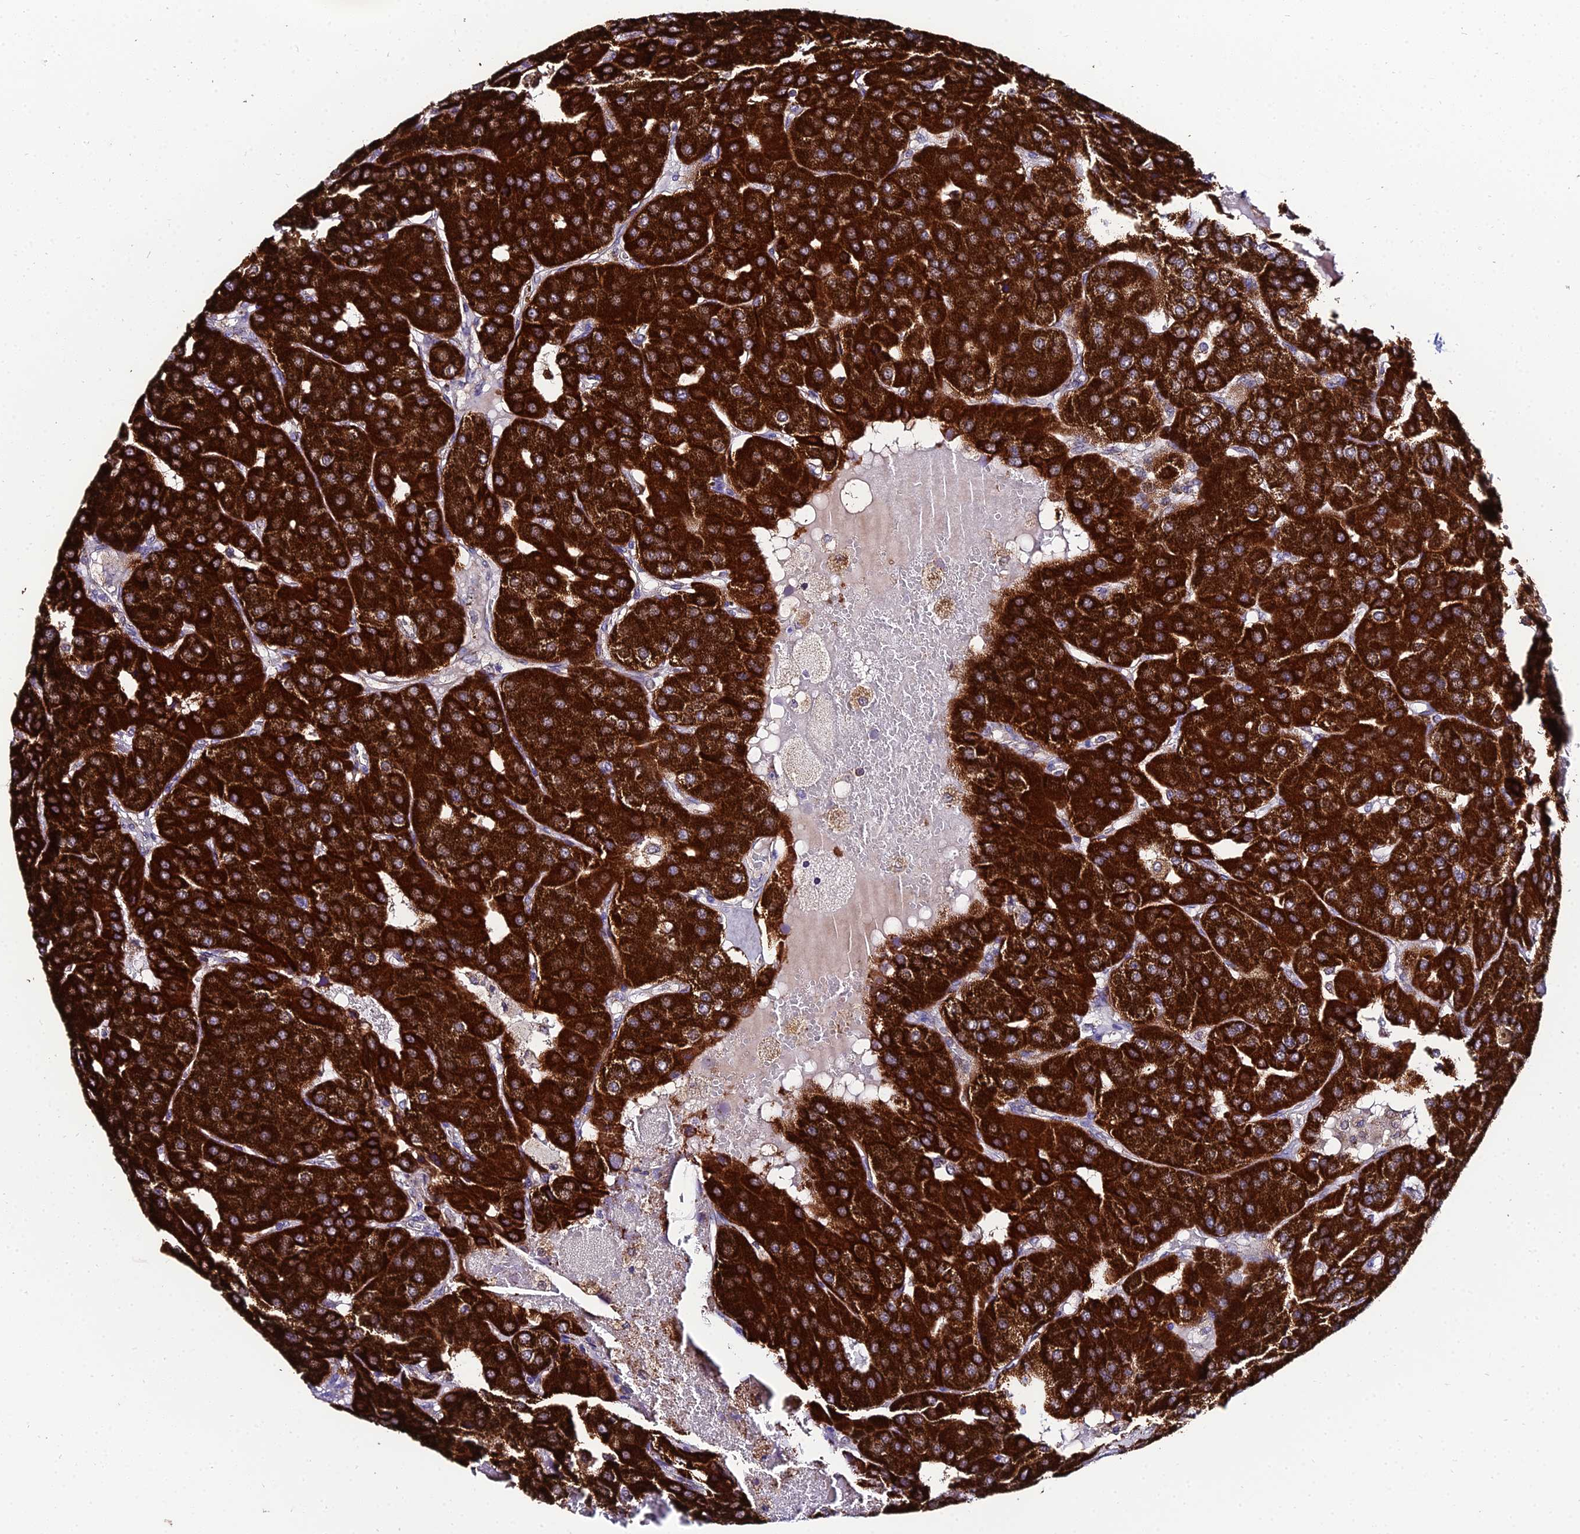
{"staining": {"intensity": "strong", "quantity": ">75%", "location": "cytoplasmic/membranous"}, "tissue": "parathyroid gland", "cell_type": "Glandular cells", "image_type": "normal", "snomed": [{"axis": "morphology", "description": "Normal tissue, NOS"}, {"axis": "morphology", "description": "Adenoma, NOS"}, {"axis": "topography", "description": "Parathyroid gland"}], "caption": "Protein staining by immunohistochemistry exhibits strong cytoplasmic/membranous positivity in about >75% of glandular cells in normal parathyroid gland. The staining was performed using DAB to visualize the protein expression in brown, while the nuclei were stained in blue with hematoxylin (Magnification: 20x).", "gene": "PSMD2", "patient": {"sex": "female", "age": 86}}